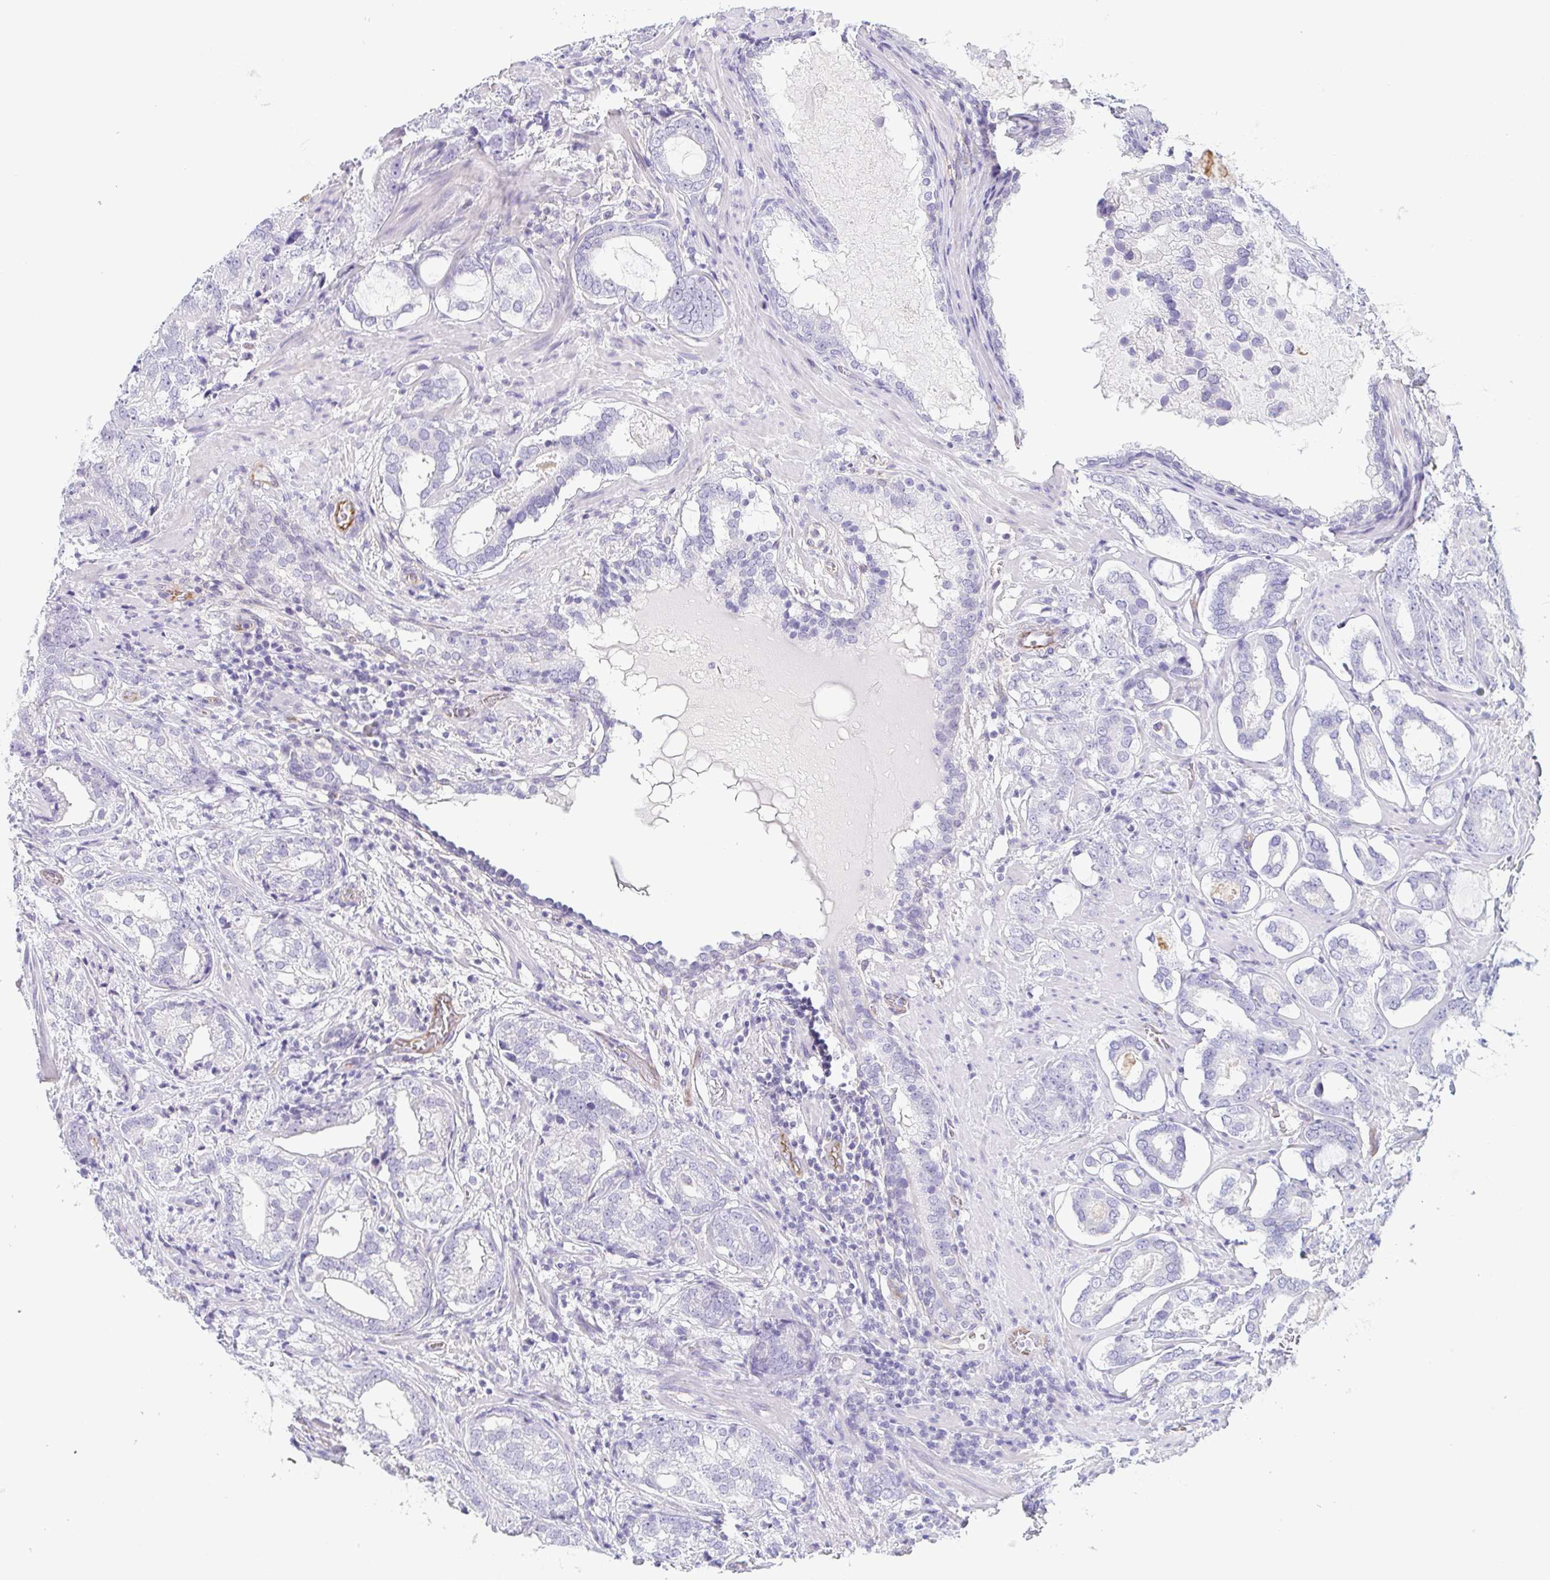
{"staining": {"intensity": "negative", "quantity": "none", "location": "none"}, "tissue": "prostate cancer", "cell_type": "Tumor cells", "image_type": "cancer", "snomed": [{"axis": "morphology", "description": "Adenocarcinoma, High grade"}, {"axis": "topography", "description": "Prostate"}], "caption": "This photomicrograph is of prostate adenocarcinoma (high-grade) stained with immunohistochemistry to label a protein in brown with the nuclei are counter-stained blue. There is no staining in tumor cells.", "gene": "COL17A1", "patient": {"sex": "male", "age": 75}}